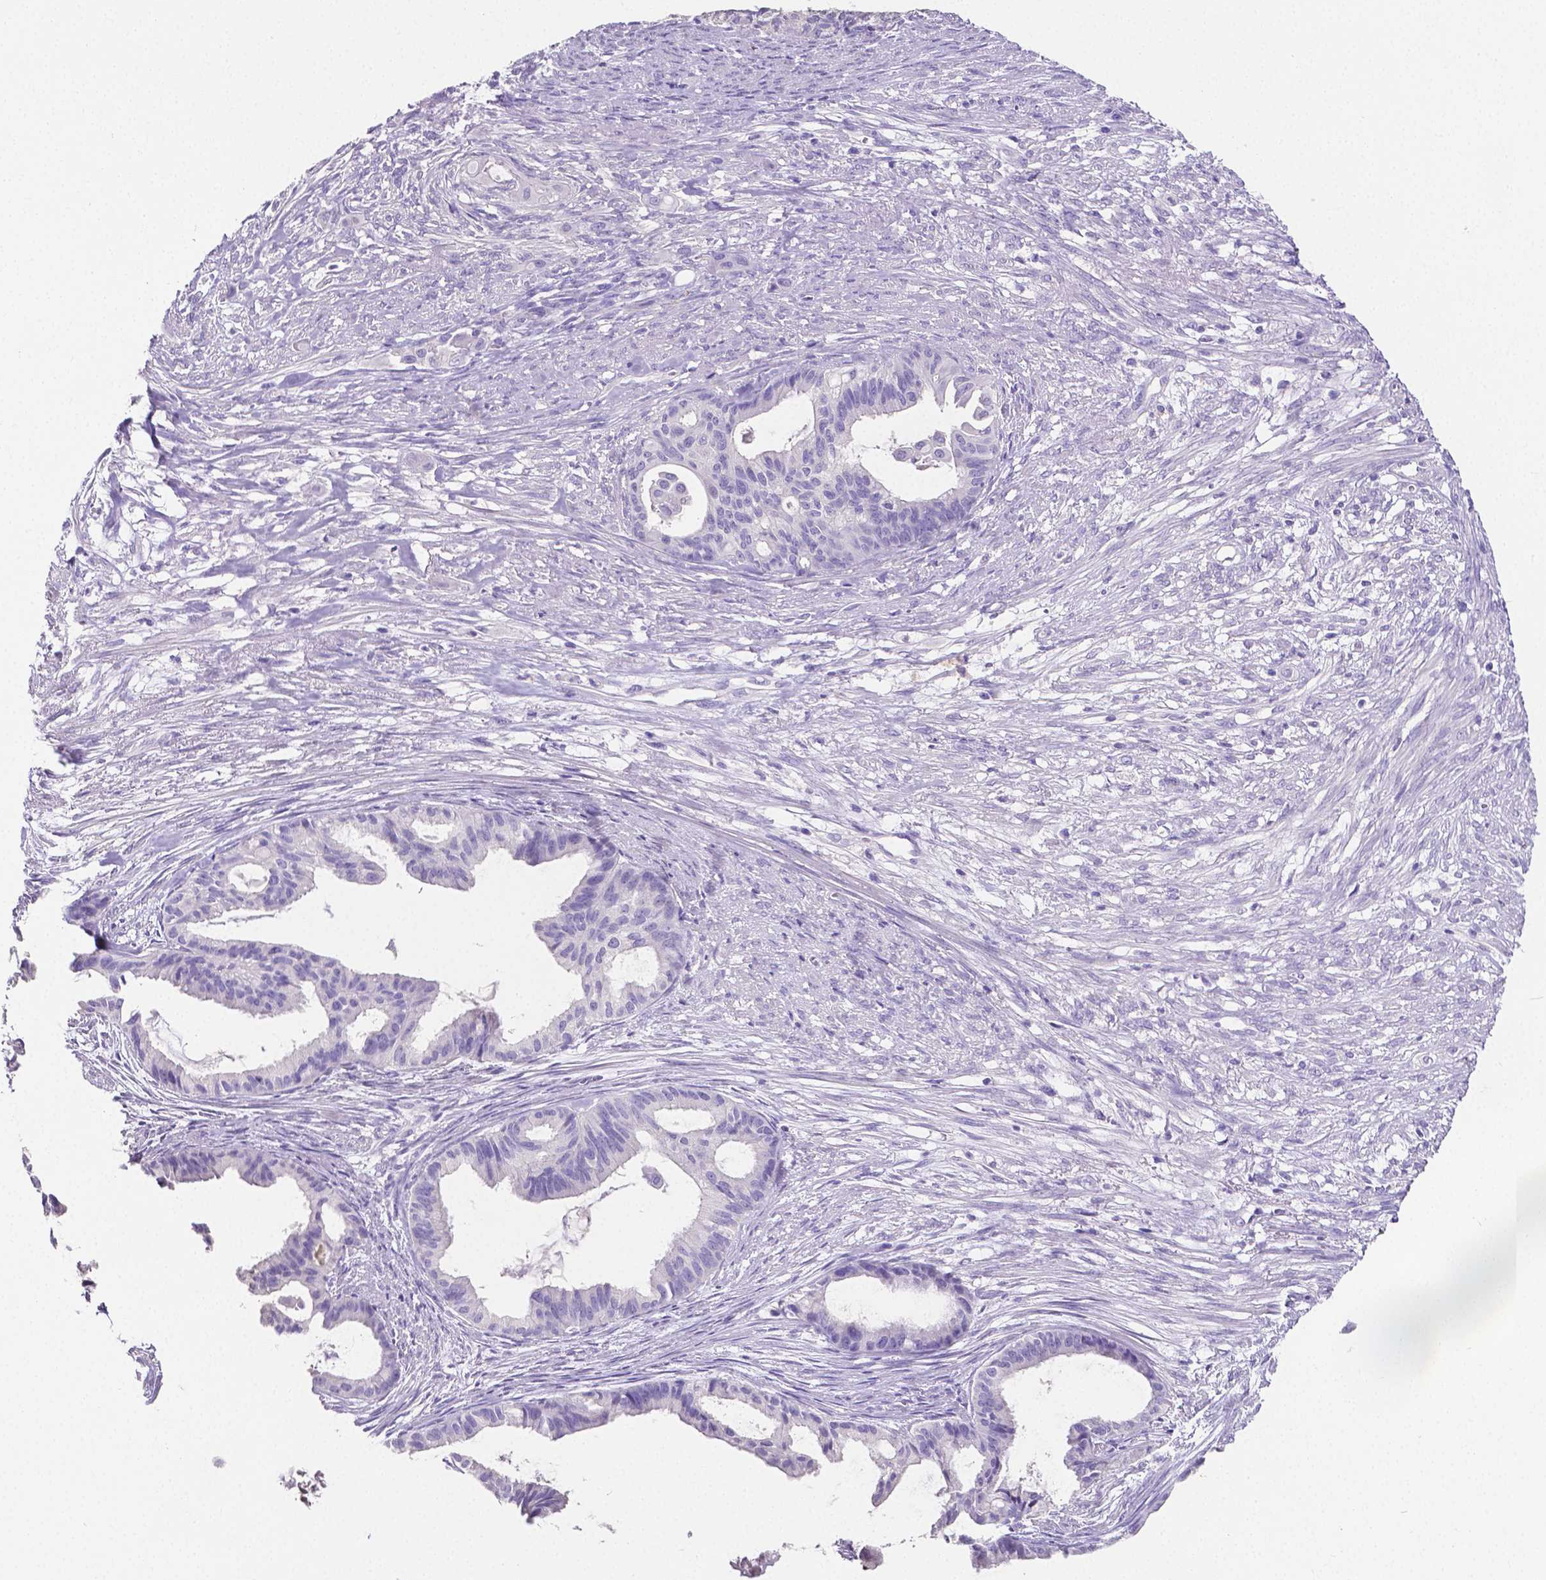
{"staining": {"intensity": "negative", "quantity": "none", "location": "none"}, "tissue": "endometrial cancer", "cell_type": "Tumor cells", "image_type": "cancer", "snomed": [{"axis": "morphology", "description": "Adenocarcinoma, NOS"}, {"axis": "topography", "description": "Endometrium"}], "caption": "Tumor cells are negative for brown protein staining in endometrial cancer.", "gene": "SLC22A2", "patient": {"sex": "female", "age": 86}}